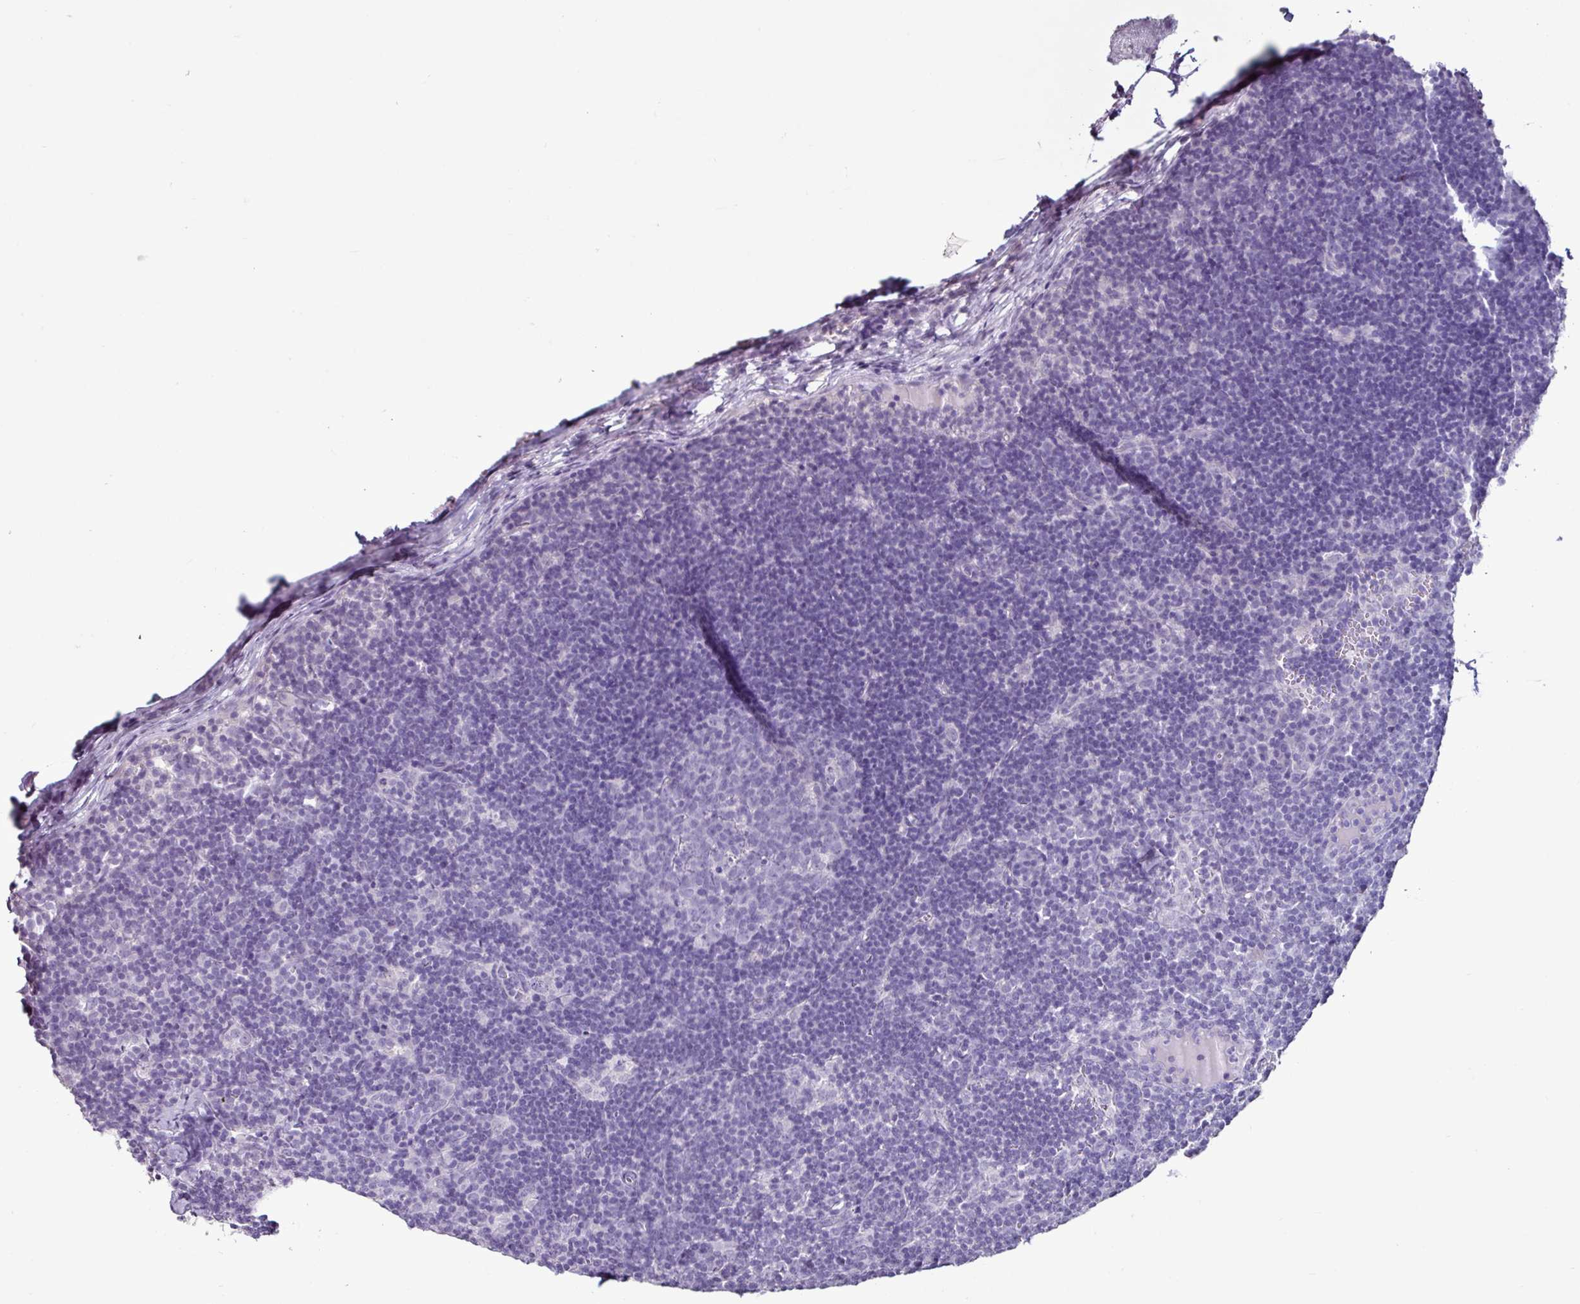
{"staining": {"intensity": "negative", "quantity": "none", "location": "none"}, "tissue": "lymph node", "cell_type": "Germinal center cells", "image_type": "normal", "snomed": [{"axis": "morphology", "description": "Normal tissue, NOS"}, {"axis": "topography", "description": "Lymph node"}], "caption": "This is an immunohistochemistry (IHC) image of benign lymph node. There is no positivity in germinal center cells.", "gene": "GLP2R", "patient": {"sex": "female", "age": 29}}